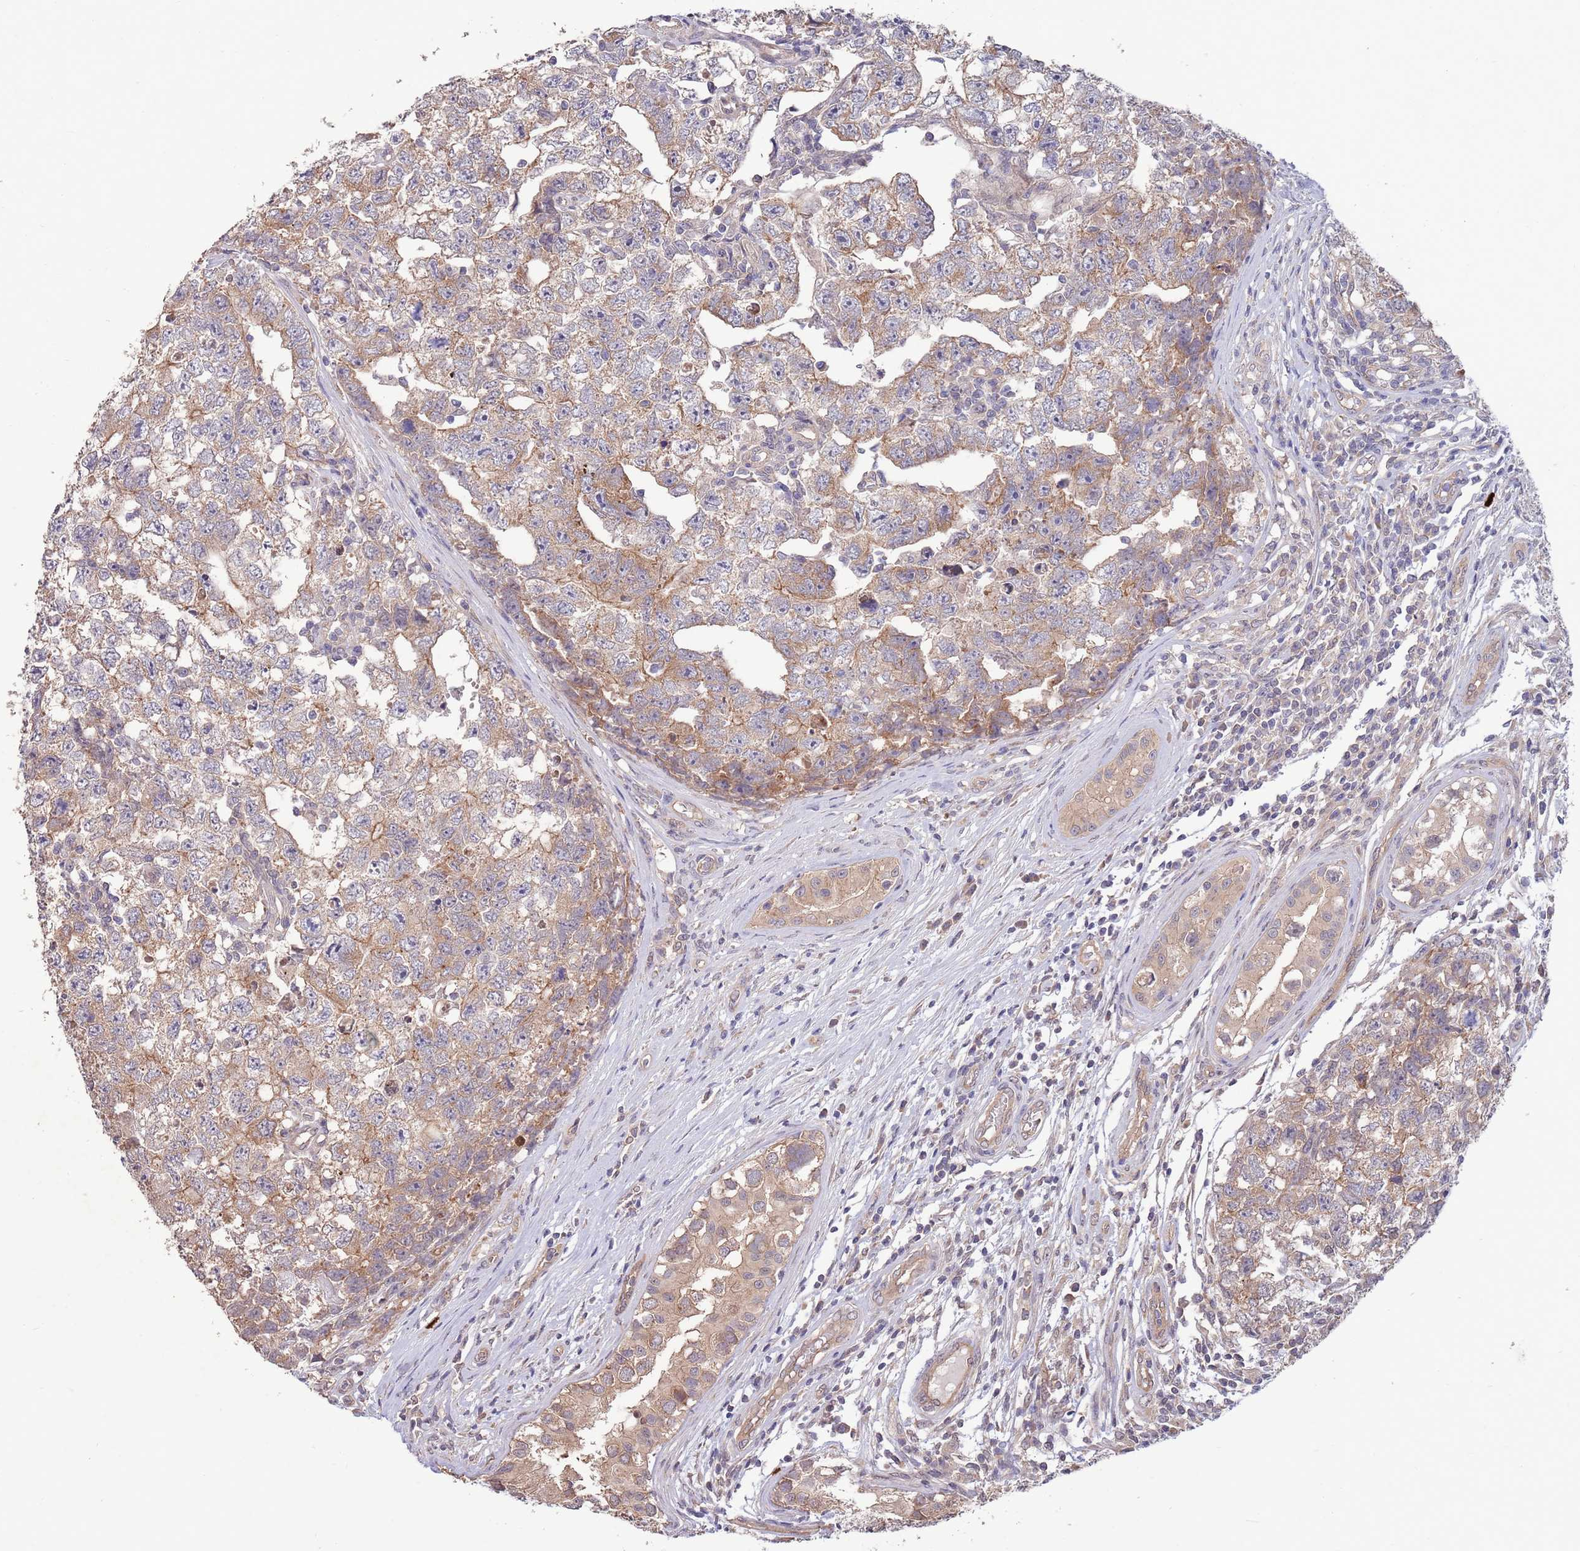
{"staining": {"intensity": "moderate", "quantity": ">75%", "location": "cytoplasmic/membranous"}, "tissue": "testis cancer", "cell_type": "Tumor cells", "image_type": "cancer", "snomed": [{"axis": "morphology", "description": "Carcinoma, Embryonal, NOS"}, {"axis": "topography", "description": "Testis"}], "caption": "IHC (DAB (3,3'-diaminobenzidine)) staining of human testis embryonal carcinoma shows moderate cytoplasmic/membranous protein staining in approximately >75% of tumor cells.", "gene": "MARVELD2", "patient": {"sex": "male", "age": 22}}